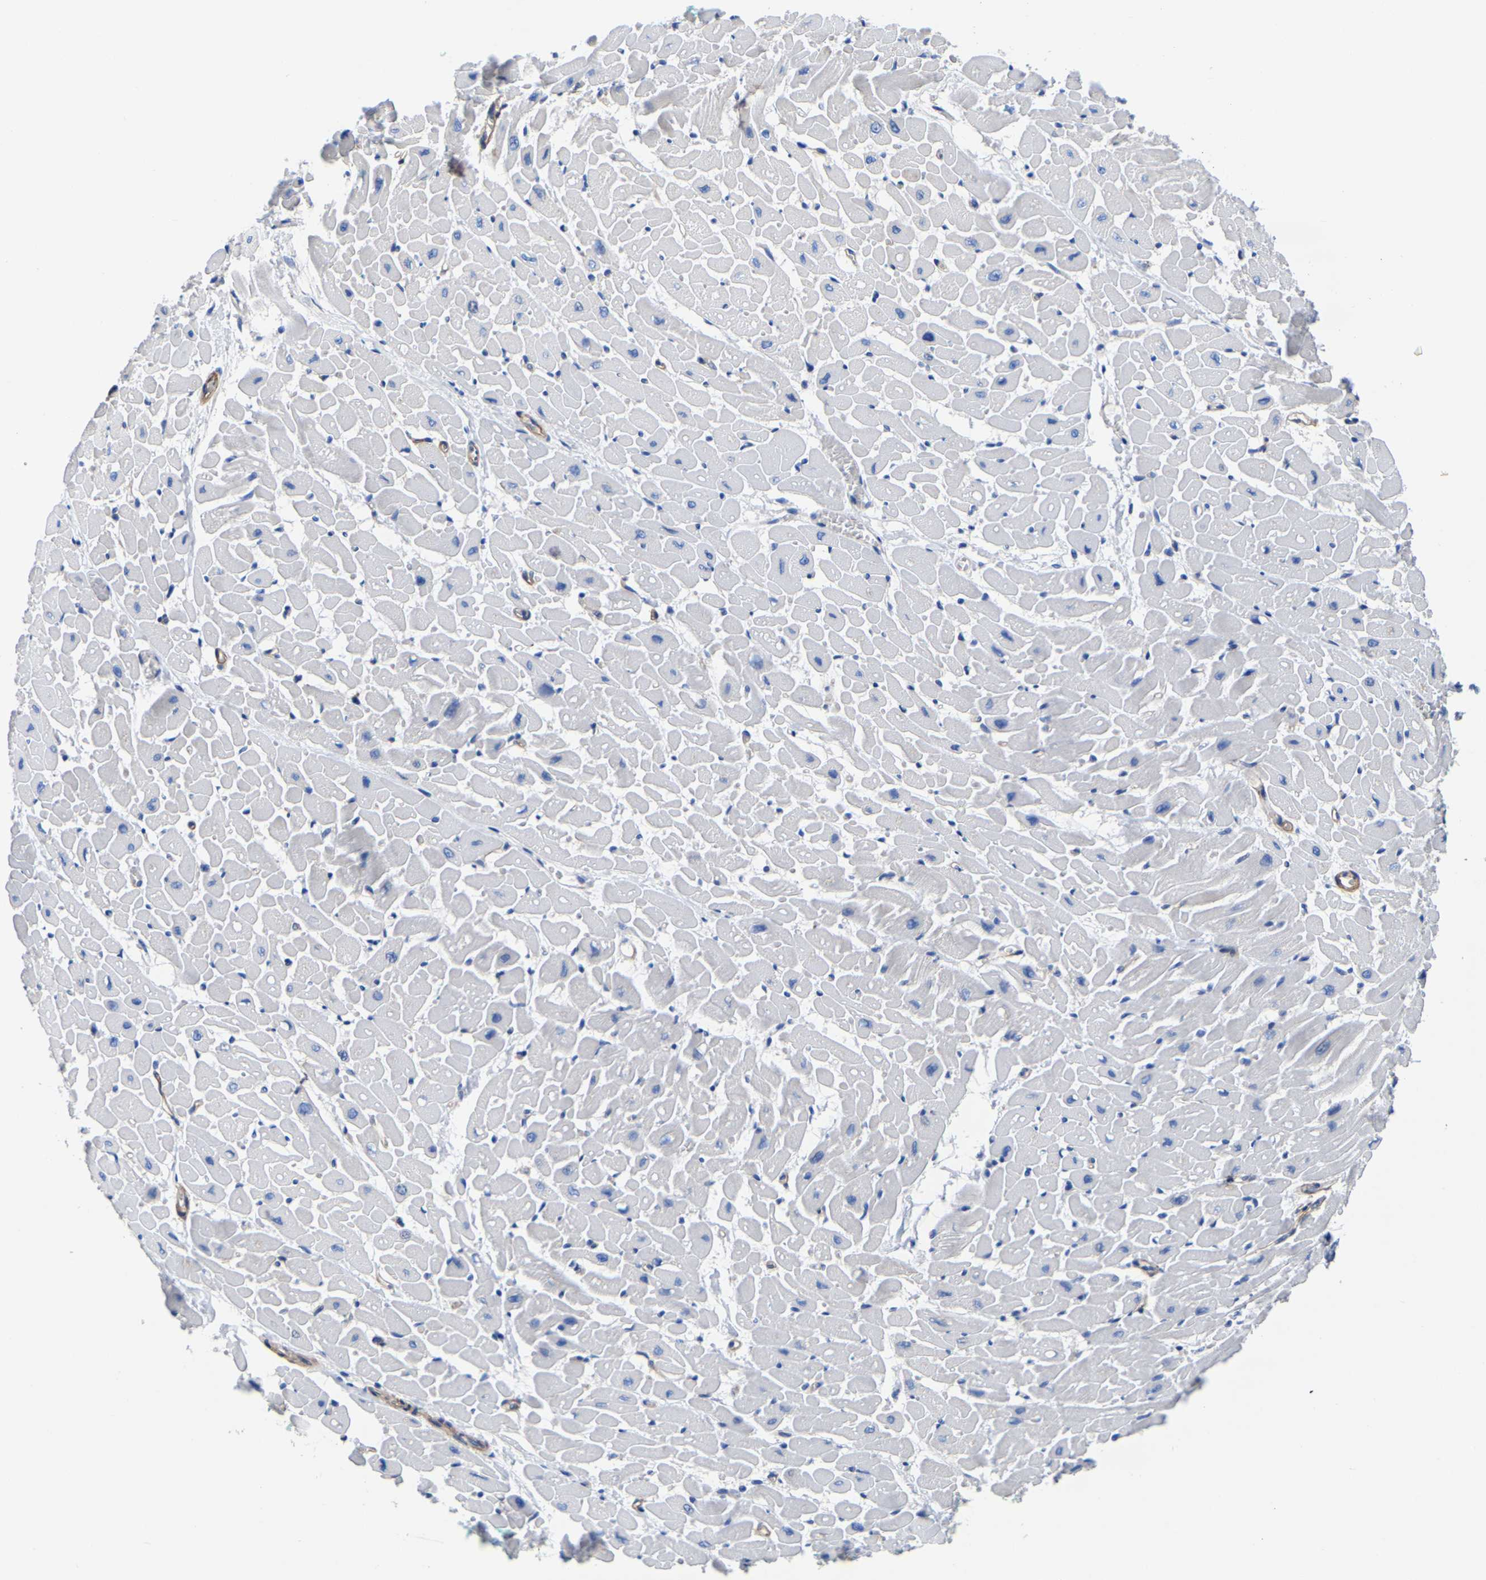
{"staining": {"intensity": "moderate", "quantity": "<25%", "location": "cytoplasmic/membranous"}, "tissue": "heart muscle", "cell_type": "Cardiomyocytes", "image_type": "normal", "snomed": [{"axis": "morphology", "description": "Normal tissue, NOS"}, {"axis": "topography", "description": "Heart"}], "caption": "Immunohistochemistry (IHC) histopathology image of unremarkable heart muscle stained for a protein (brown), which displays low levels of moderate cytoplasmic/membranous staining in approximately <25% of cardiomyocytes.", "gene": "SLC45A3", "patient": {"sex": "male", "age": 45}}